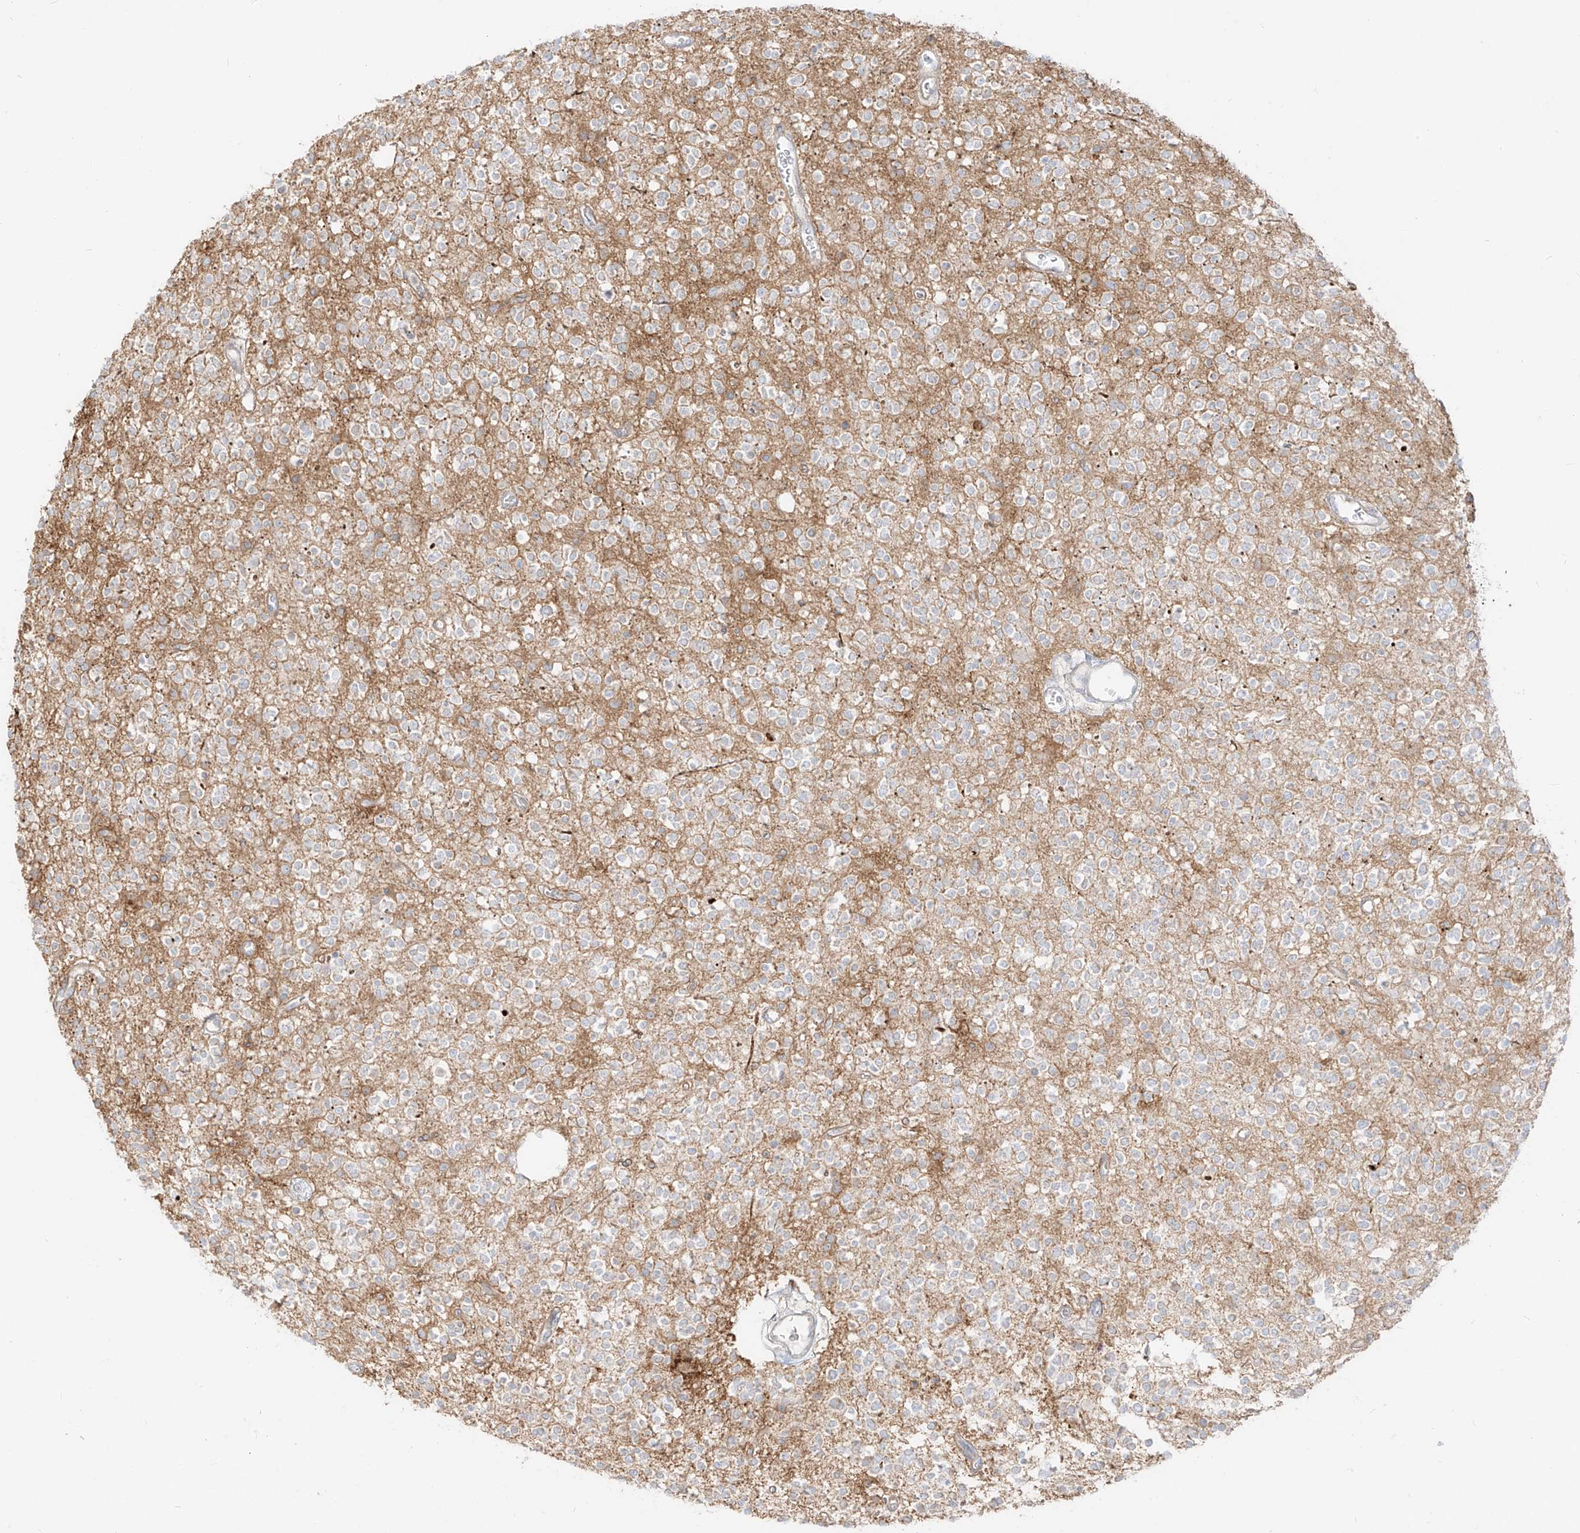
{"staining": {"intensity": "negative", "quantity": "none", "location": "none"}, "tissue": "glioma", "cell_type": "Tumor cells", "image_type": "cancer", "snomed": [{"axis": "morphology", "description": "Glioma, malignant, High grade"}, {"axis": "topography", "description": "Brain"}], "caption": "Malignant high-grade glioma stained for a protein using immunohistochemistry (IHC) demonstrates no staining tumor cells.", "gene": "ZIM3", "patient": {"sex": "male", "age": 34}}